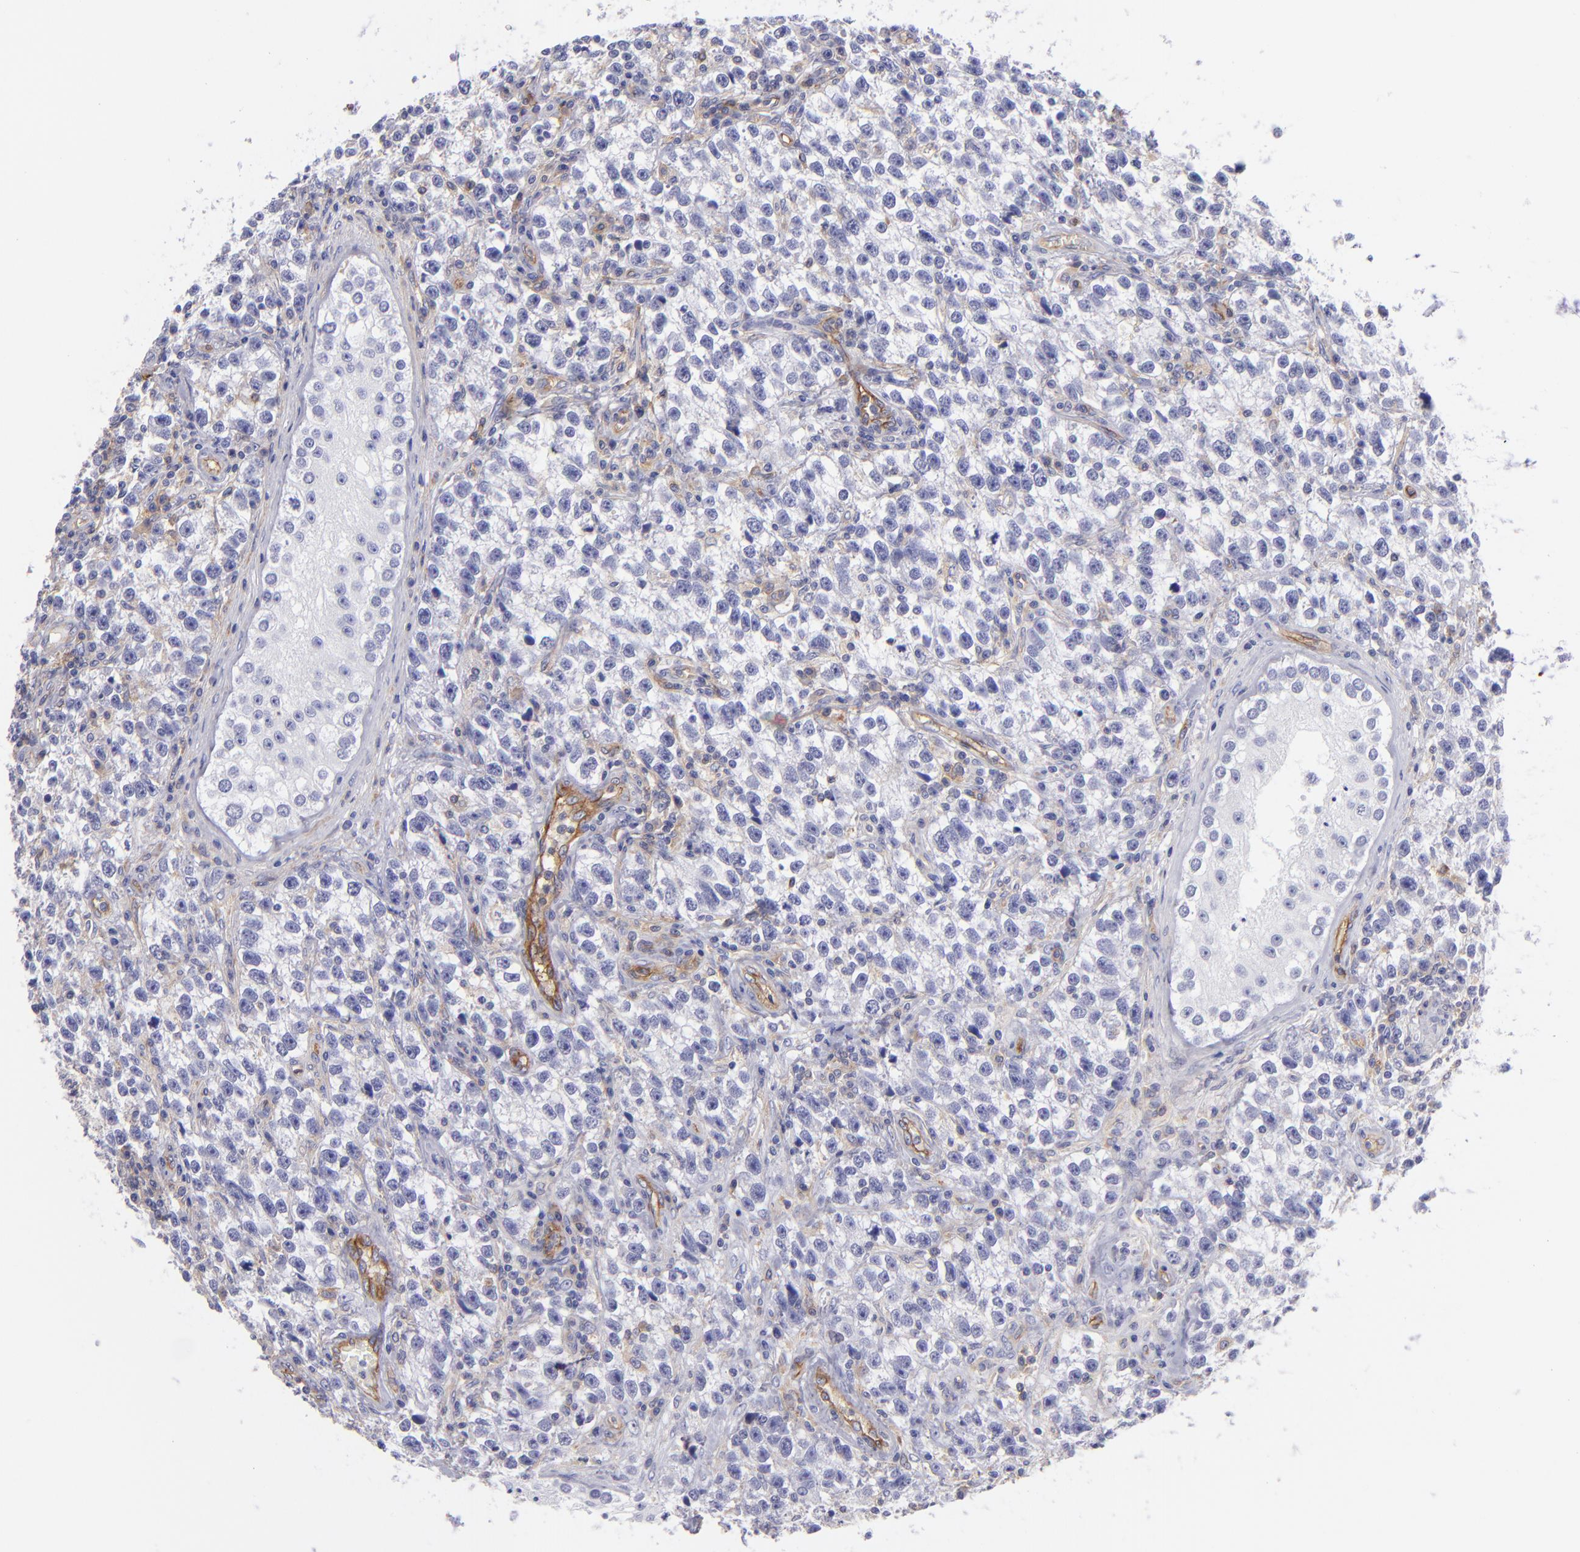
{"staining": {"intensity": "negative", "quantity": "none", "location": "none"}, "tissue": "testis cancer", "cell_type": "Tumor cells", "image_type": "cancer", "snomed": [{"axis": "morphology", "description": "Seminoma, NOS"}, {"axis": "topography", "description": "Testis"}], "caption": "Tumor cells are negative for protein expression in human testis cancer.", "gene": "ENTPD1", "patient": {"sex": "male", "age": 38}}